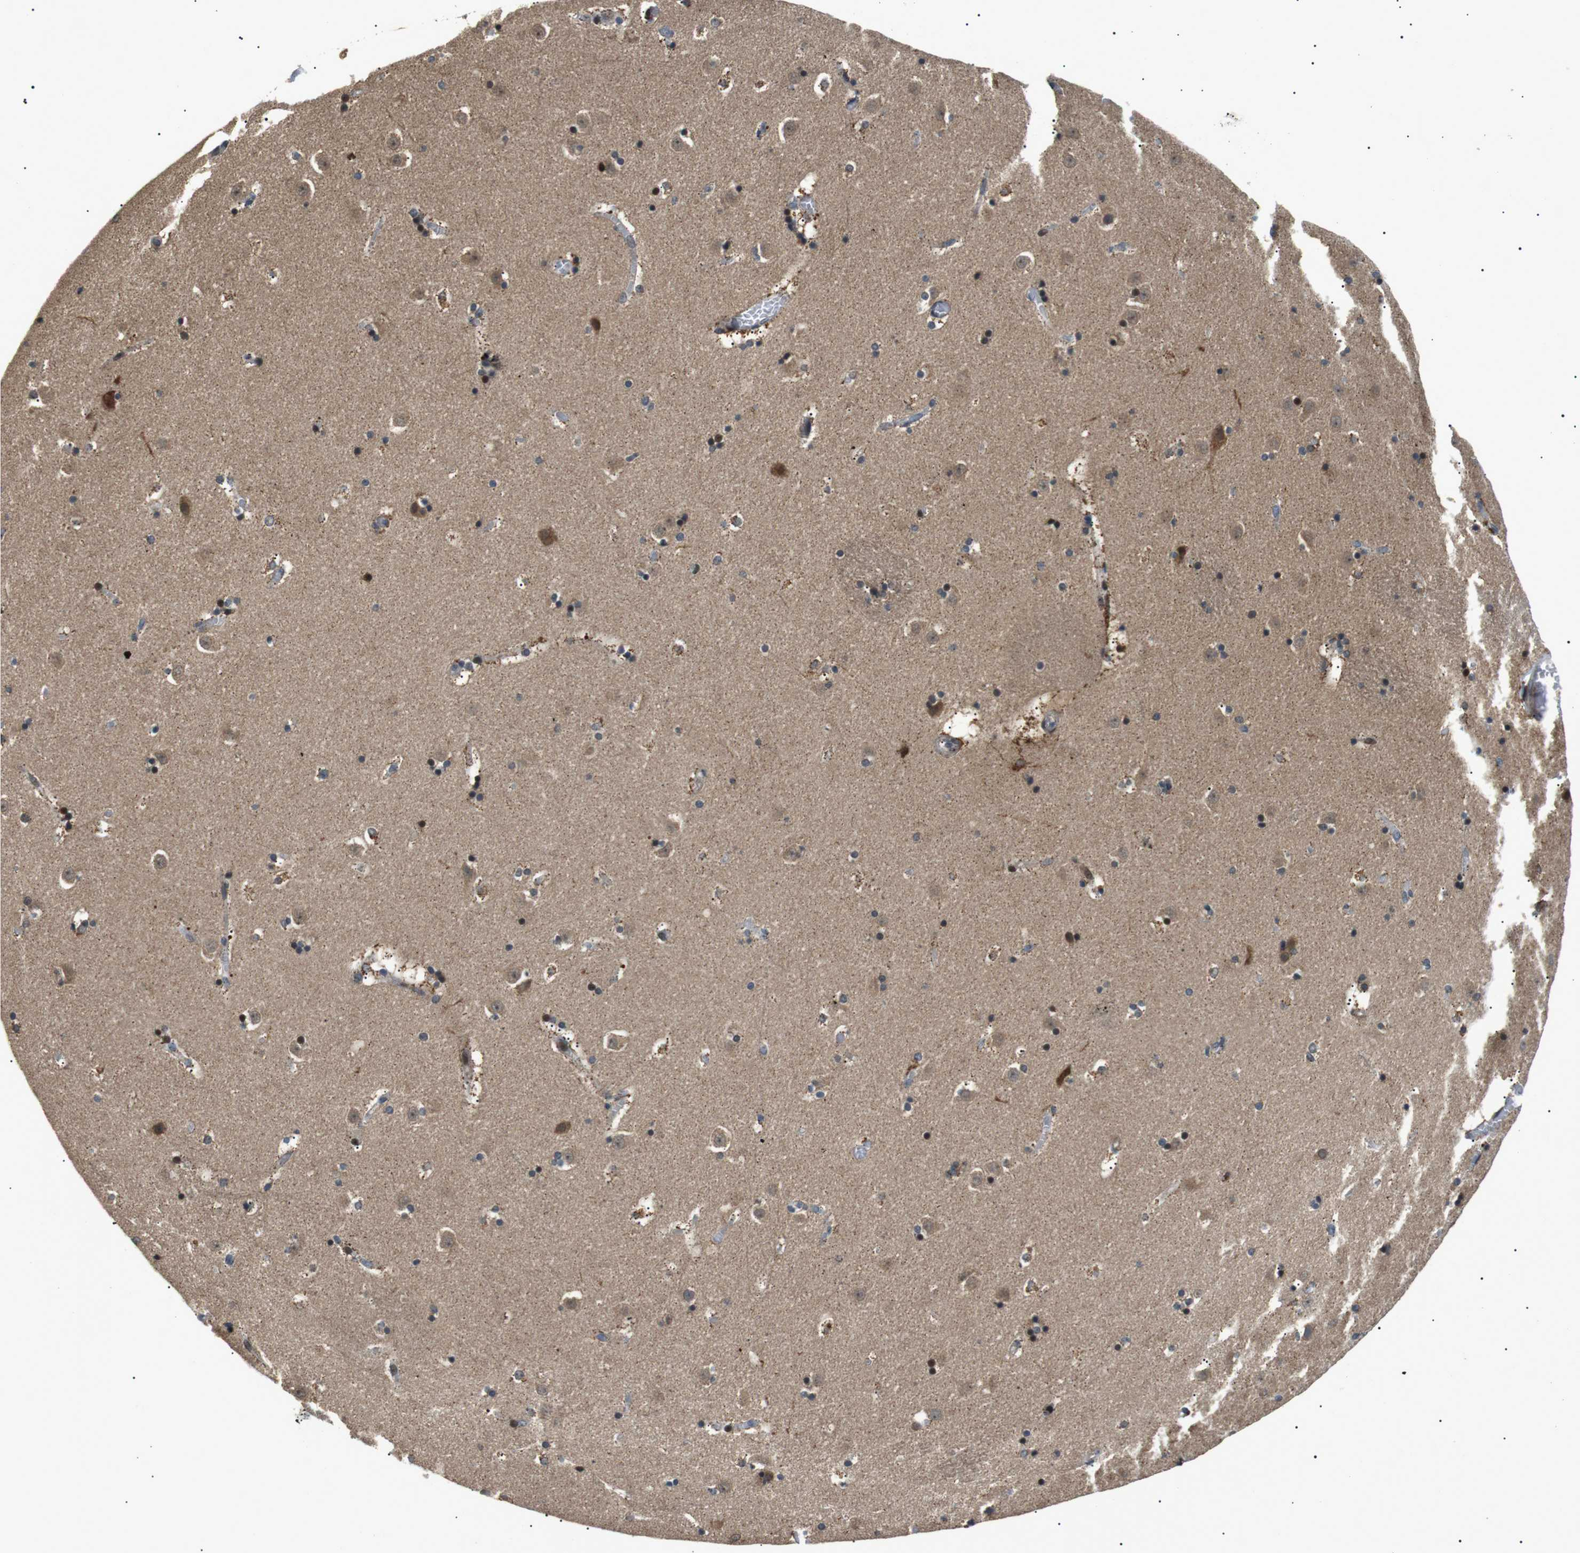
{"staining": {"intensity": "moderate", "quantity": "25%-75%", "location": "cytoplasmic/membranous,nuclear"}, "tissue": "caudate", "cell_type": "Glial cells", "image_type": "normal", "snomed": [{"axis": "morphology", "description": "Normal tissue, NOS"}, {"axis": "topography", "description": "Lateral ventricle wall"}], "caption": "A high-resolution histopathology image shows immunohistochemistry (IHC) staining of benign caudate, which displays moderate cytoplasmic/membranous,nuclear staining in approximately 25%-75% of glial cells. Immunohistochemistry stains the protein in brown and the nuclei are stained blue.", "gene": "HSPA13", "patient": {"sex": "male", "age": 45}}